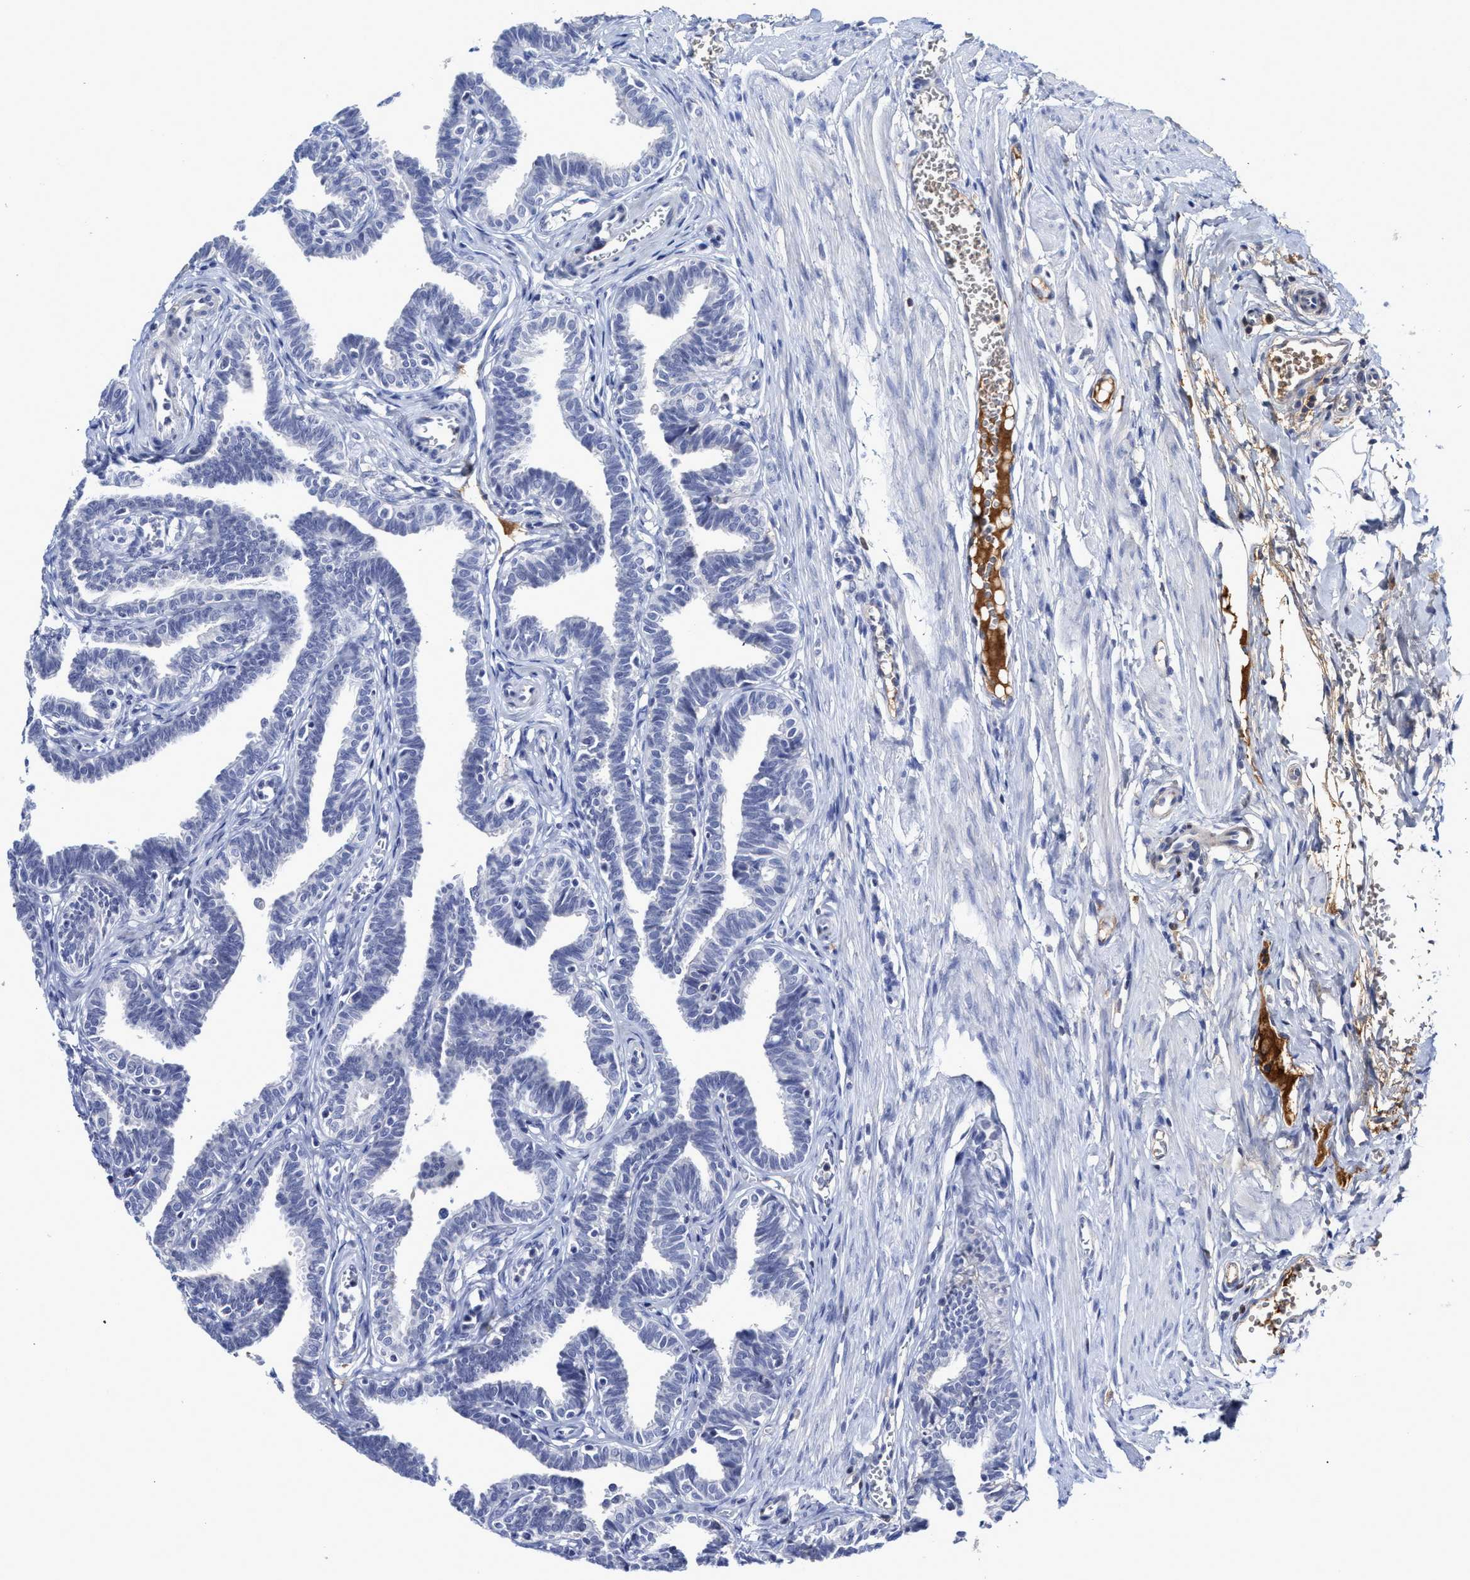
{"staining": {"intensity": "negative", "quantity": "none", "location": "none"}, "tissue": "fallopian tube", "cell_type": "Glandular cells", "image_type": "normal", "snomed": [{"axis": "morphology", "description": "Normal tissue, NOS"}, {"axis": "topography", "description": "Fallopian tube"}, {"axis": "topography", "description": "Ovary"}], "caption": "IHC micrograph of benign fallopian tube: human fallopian tube stained with DAB reveals no significant protein staining in glandular cells. Nuclei are stained in blue.", "gene": "C2", "patient": {"sex": "female", "age": 23}}